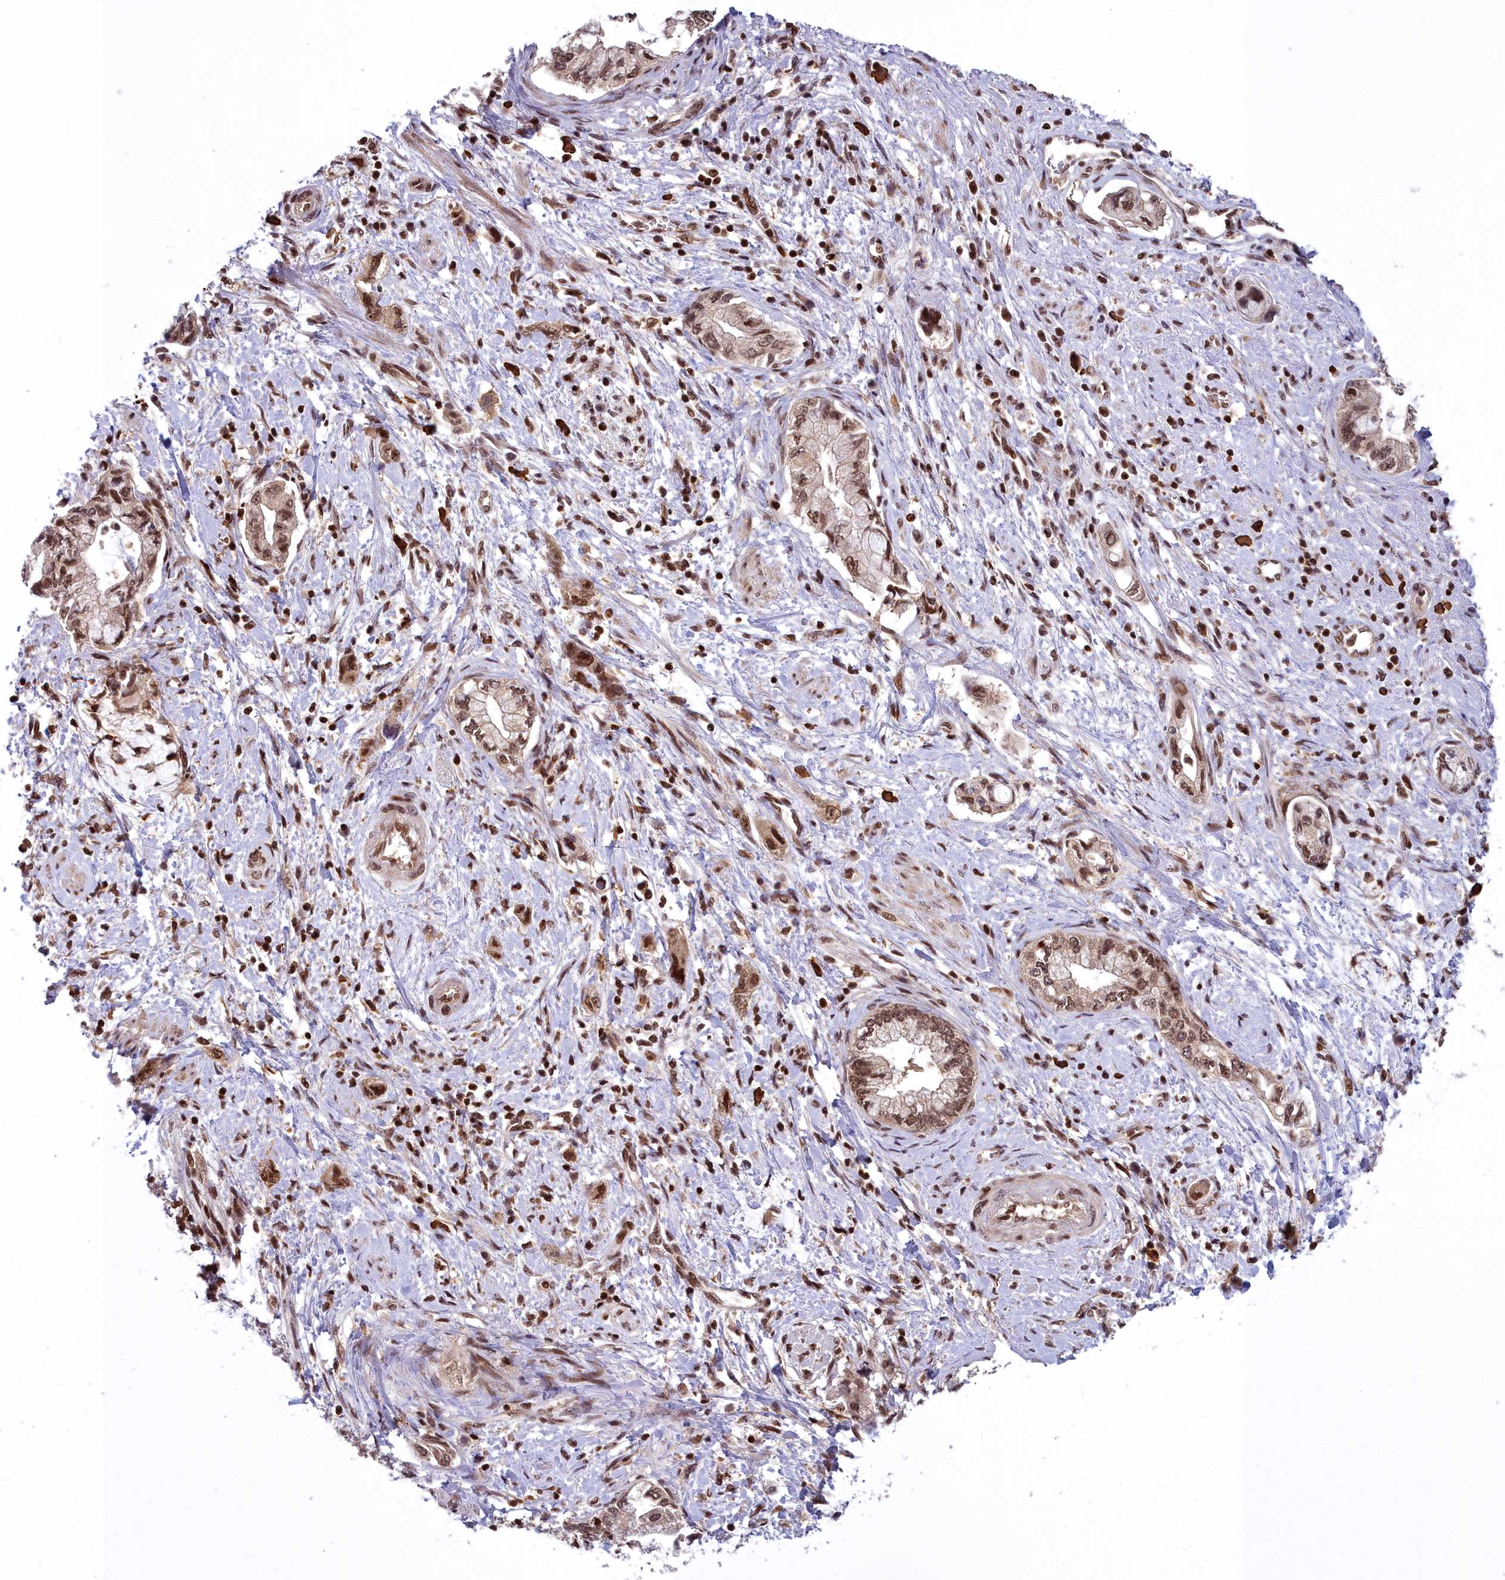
{"staining": {"intensity": "moderate", "quantity": ">75%", "location": "nuclear"}, "tissue": "pancreatic cancer", "cell_type": "Tumor cells", "image_type": "cancer", "snomed": [{"axis": "morphology", "description": "Adenocarcinoma, NOS"}, {"axis": "topography", "description": "Pancreas"}], "caption": "A high-resolution histopathology image shows IHC staining of pancreatic cancer, which shows moderate nuclear staining in about >75% of tumor cells.", "gene": "GMEB1", "patient": {"sex": "female", "age": 73}}